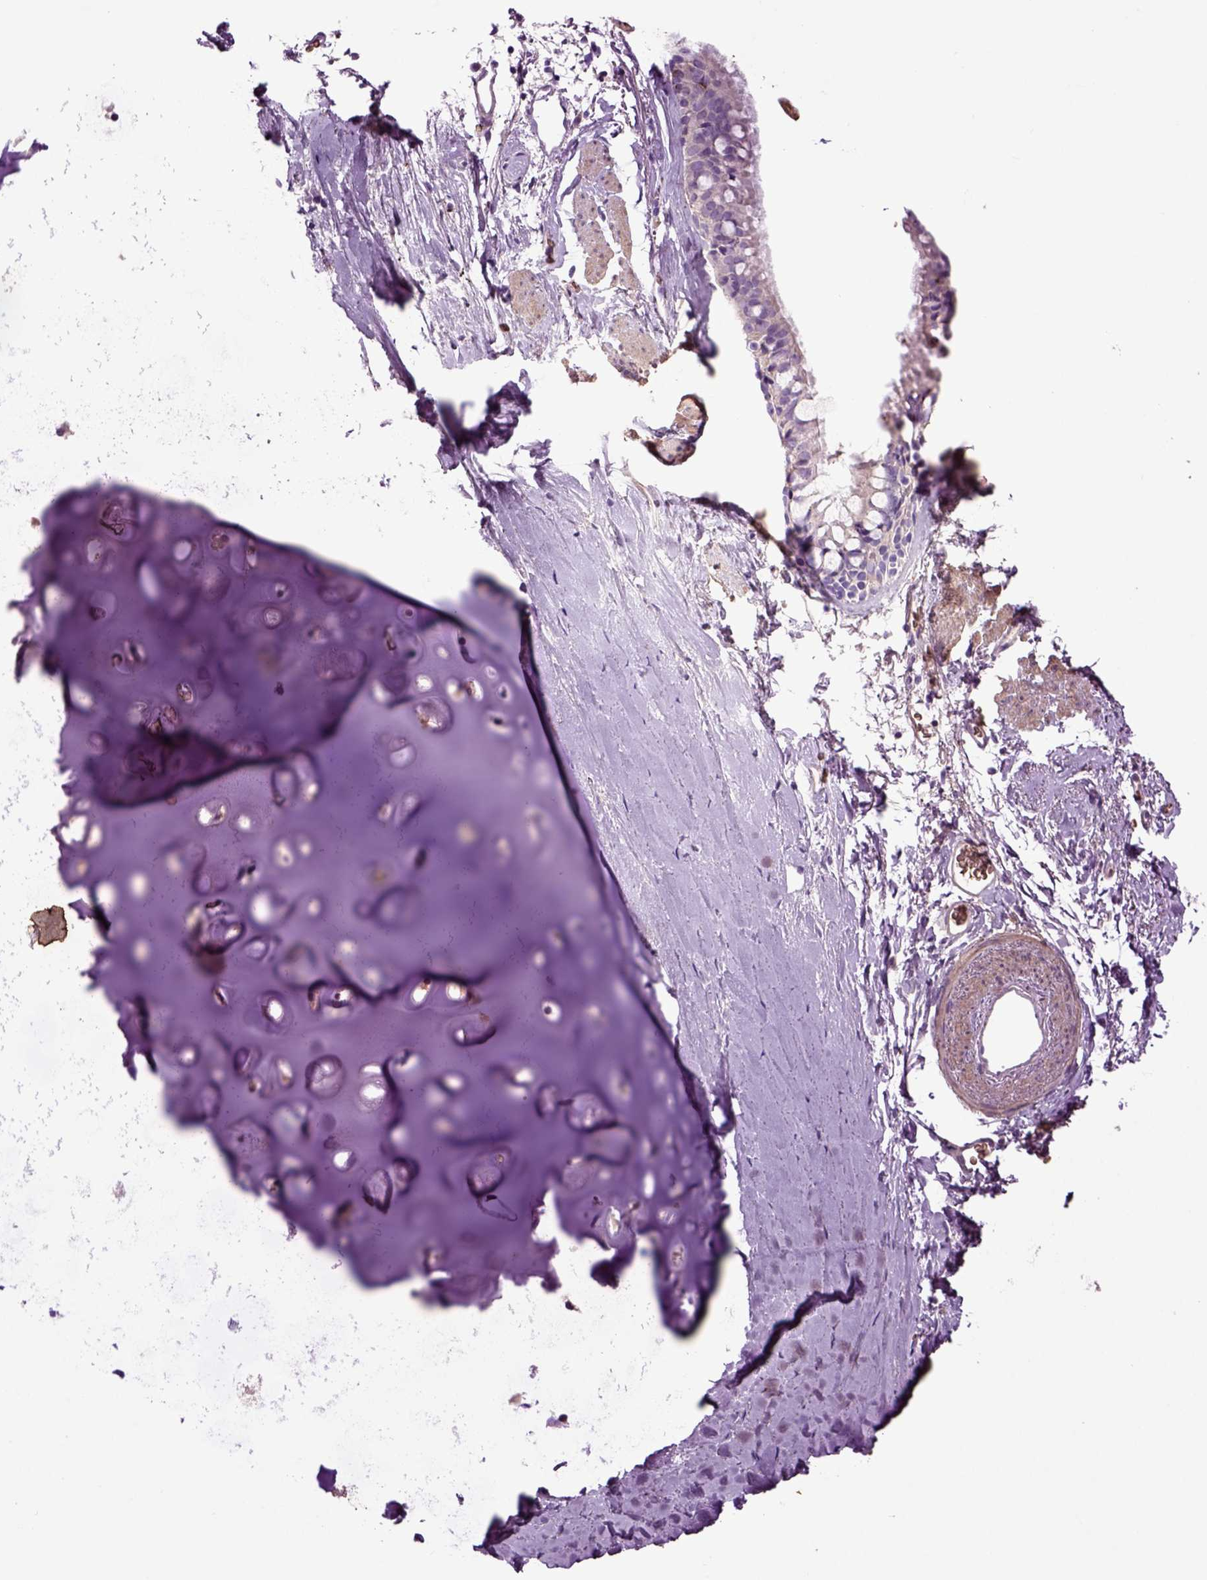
{"staining": {"intensity": "weak", "quantity": "25%-75%", "location": "cytoplasmic/membranous"}, "tissue": "bronchus", "cell_type": "Respiratory epithelial cells", "image_type": "normal", "snomed": [{"axis": "morphology", "description": "Normal tissue, NOS"}, {"axis": "morphology", "description": "Squamous cell carcinoma, NOS"}, {"axis": "topography", "description": "Cartilage tissue"}, {"axis": "topography", "description": "Bronchus"}], "caption": "Protein expression analysis of benign human bronchus reveals weak cytoplasmic/membranous staining in approximately 25%-75% of respiratory epithelial cells. (DAB (3,3'-diaminobenzidine) = brown stain, brightfield microscopy at high magnification).", "gene": "SPON1", "patient": {"sex": "male", "age": 72}}